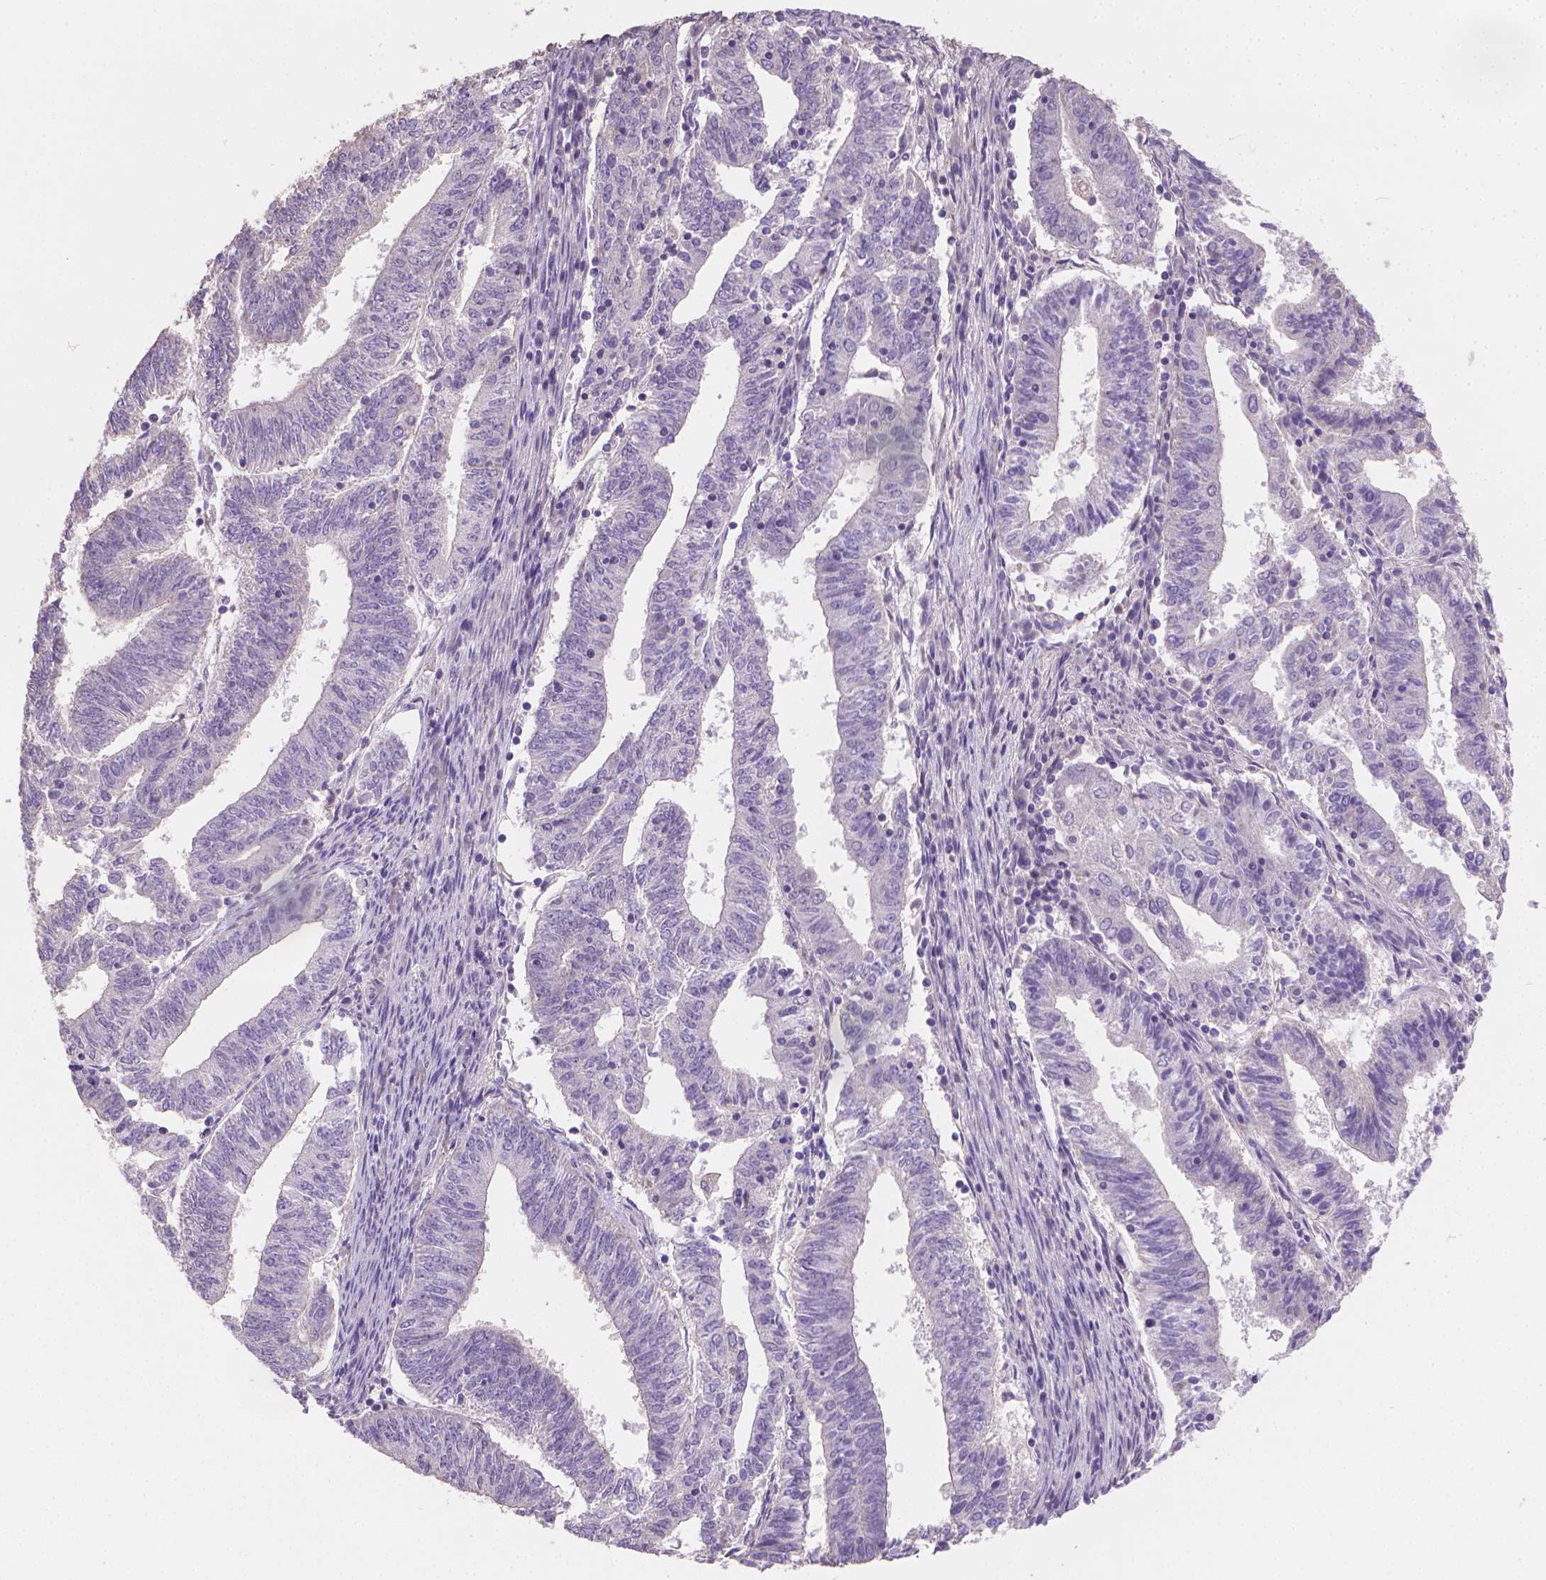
{"staining": {"intensity": "negative", "quantity": "none", "location": "none"}, "tissue": "endometrial cancer", "cell_type": "Tumor cells", "image_type": "cancer", "snomed": [{"axis": "morphology", "description": "Adenocarcinoma, NOS"}, {"axis": "topography", "description": "Endometrium"}], "caption": "The photomicrograph shows no staining of tumor cells in adenocarcinoma (endometrial). Brightfield microscopy of immunohistochemistry (IHC) stained with DAB (3,3'-diaminobenzidine) (brown) and hematoxylin (blue), captured at high magnification.", "gene": "CATIP", "patient": {"sex": "female", "age": 82}}